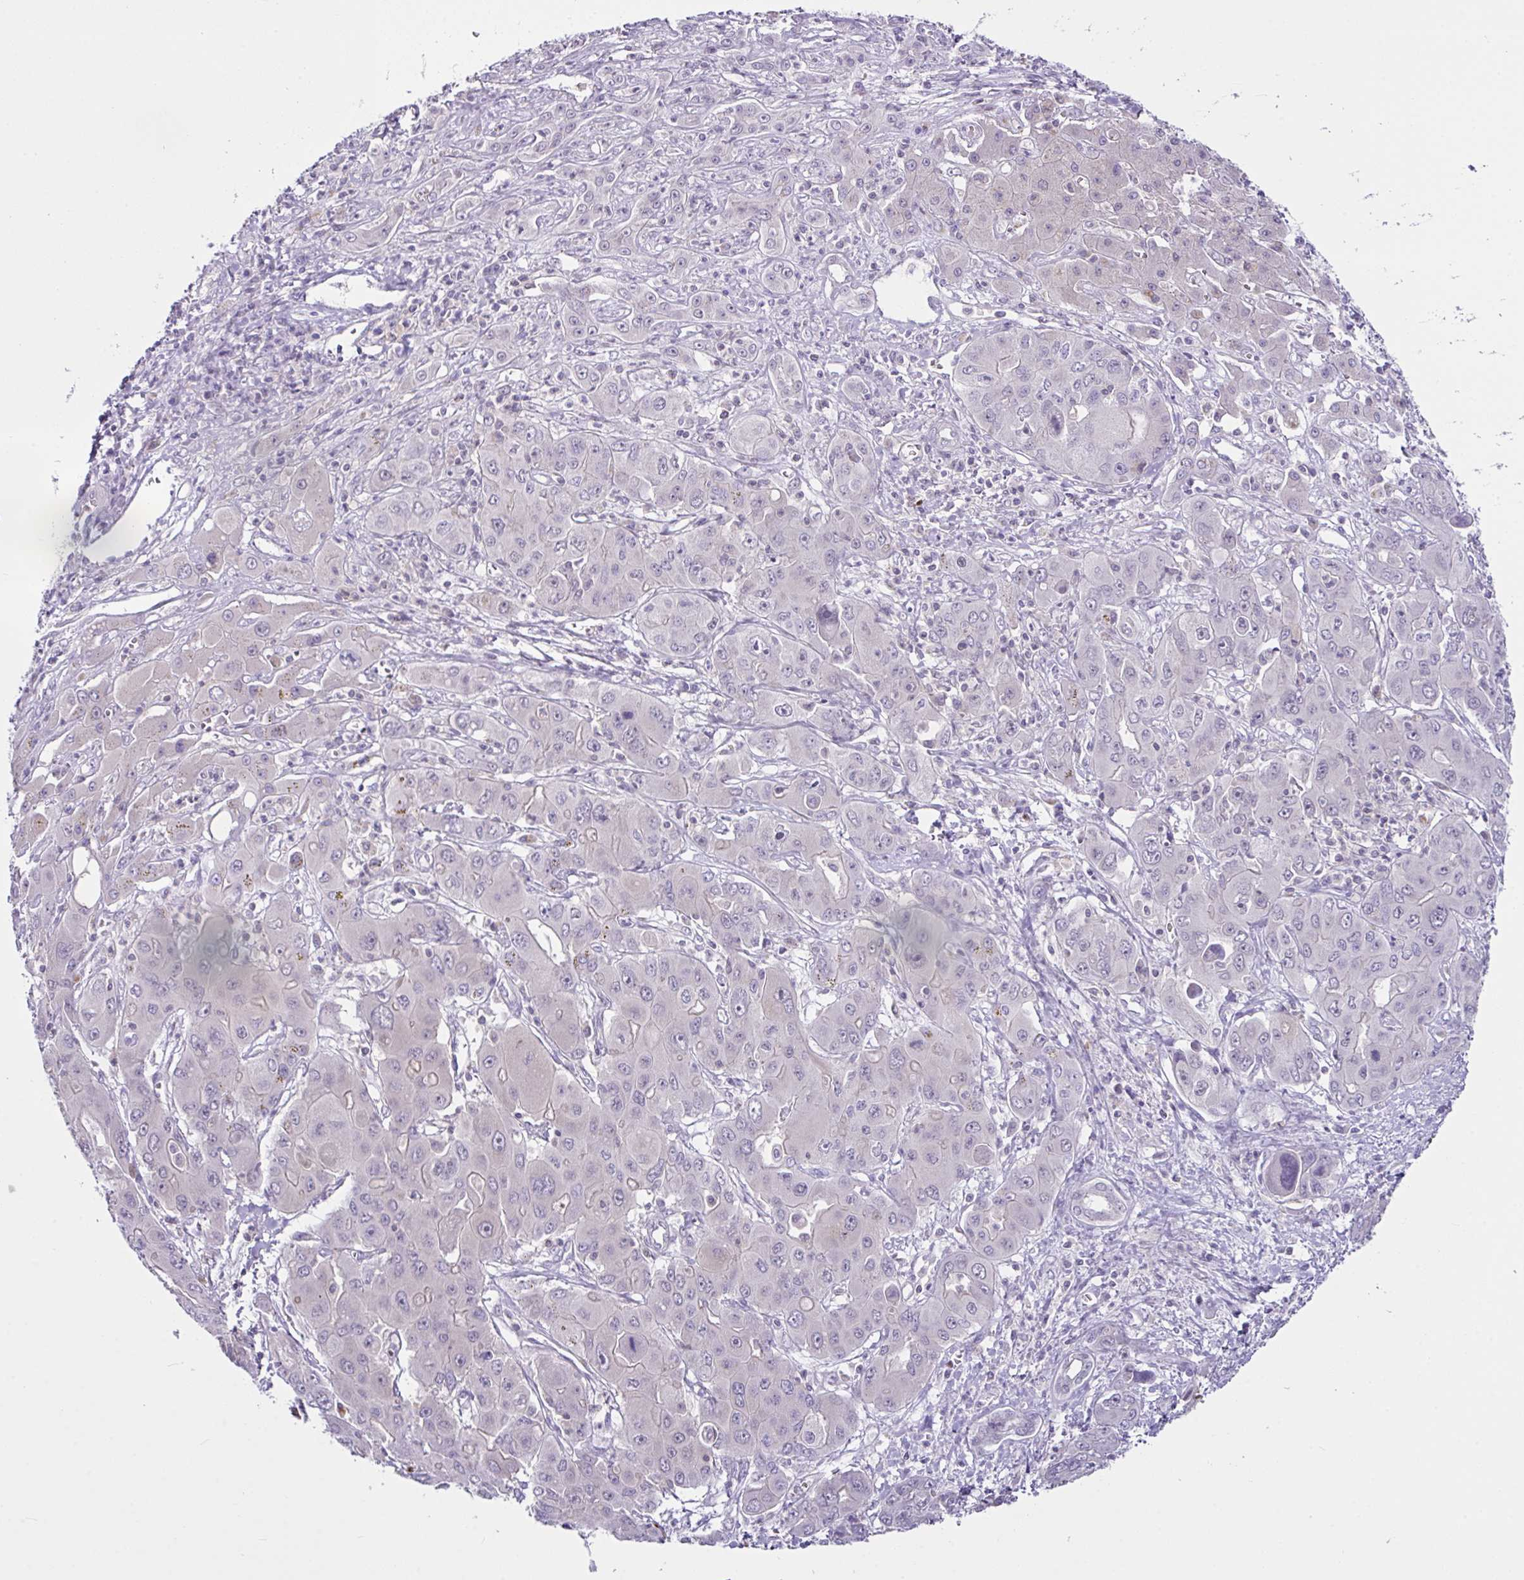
{"staining": {"intensity": "weak", "quantity": "<25%", "location": "cytoplasmic/membranous"}, "tissue": "liver cancer", "cell_type": "Tumor cells", "image_type": "cancer", "snomed": [{"axis": "morphology", "description": "Cholangiocarcinoma"}, {"axis": "topography", "description": "Liver"}], "caption": "The photomicrograph exhibits no significant positivity in tumor cells of liver cancer. (DAB immunohistochemistry with hematoxylin counter stain).", "gene": "D2HGDH", "patient": {"sex": "male", "age": 67}}